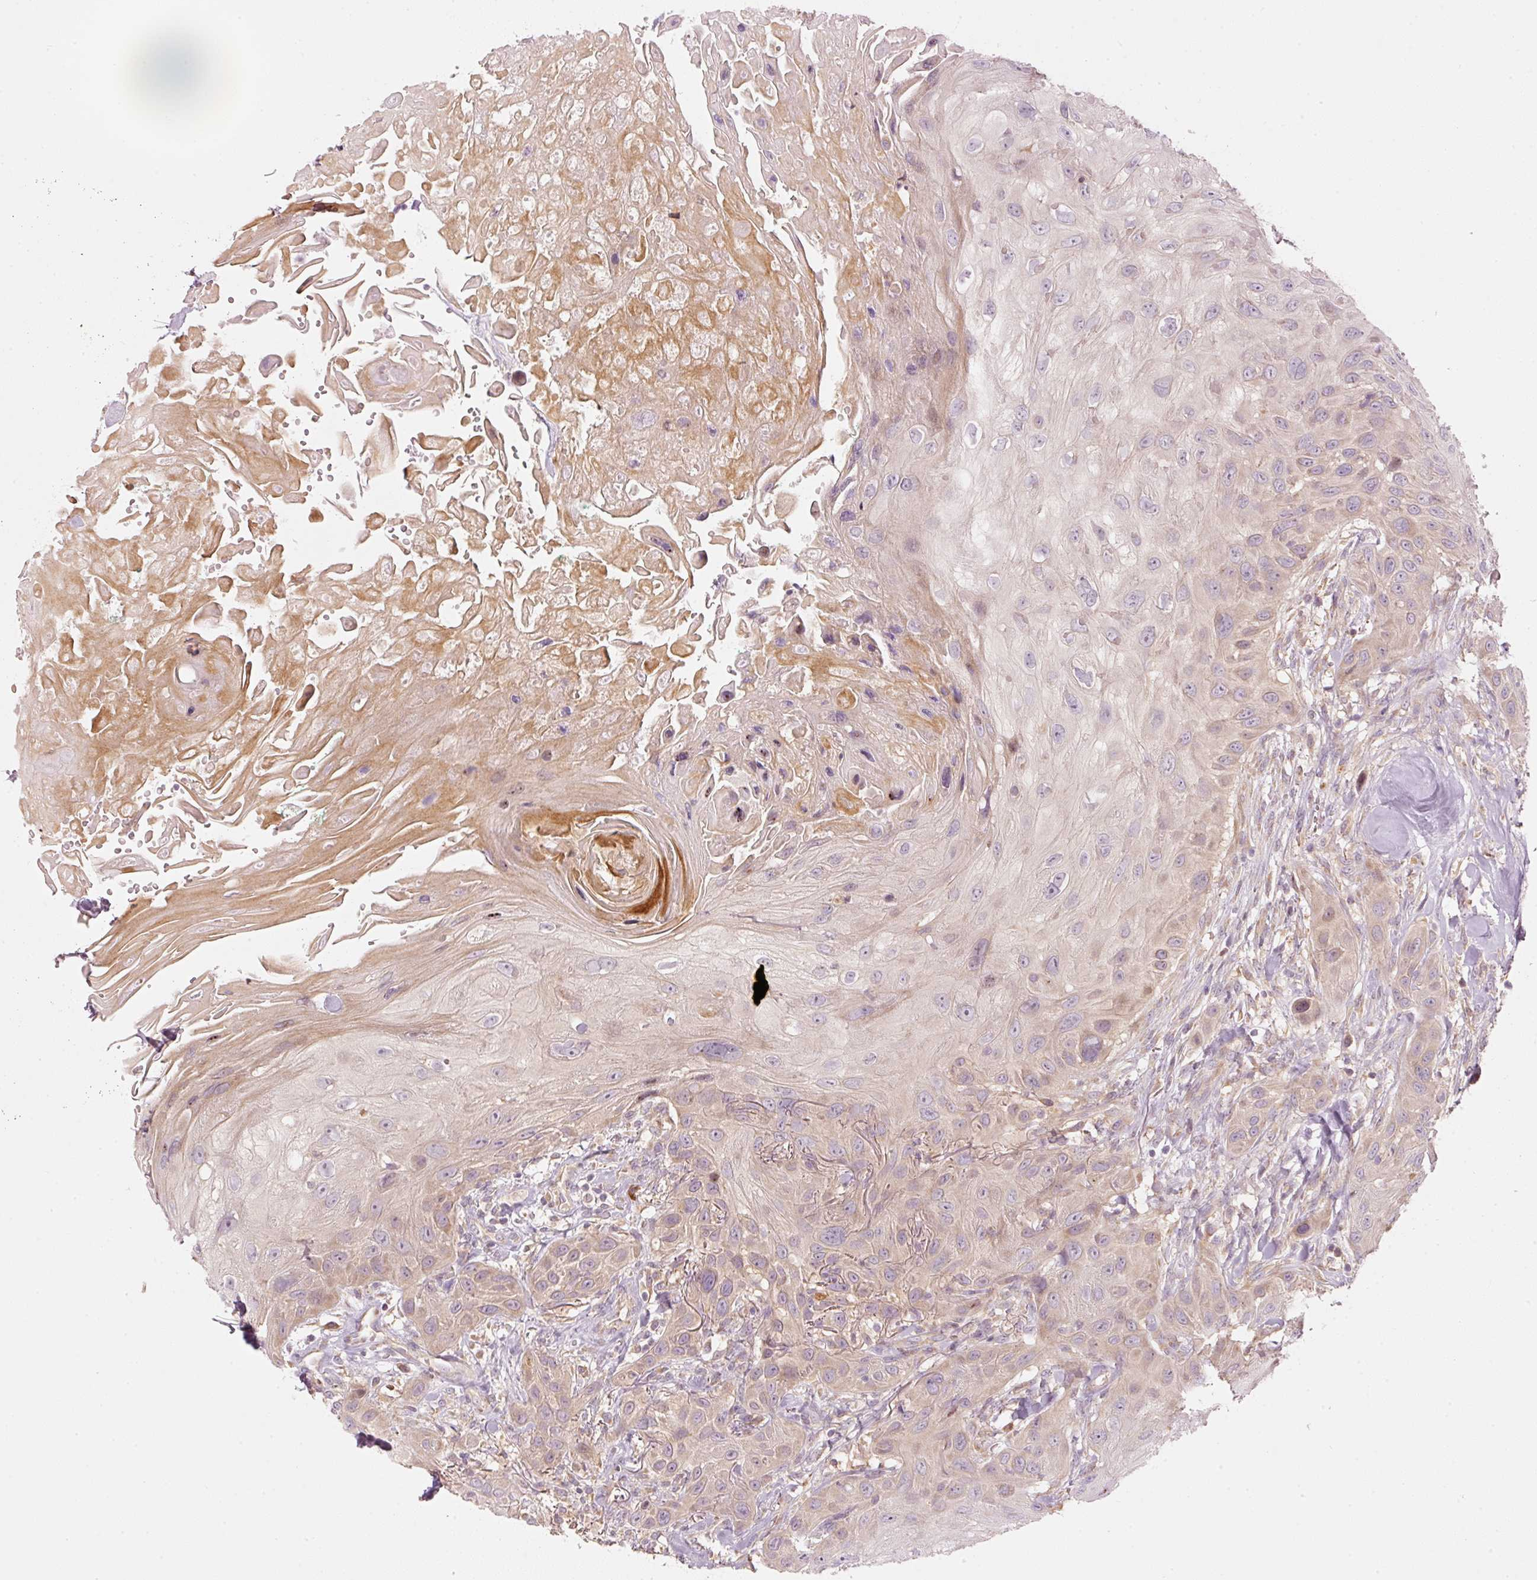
{"staining": {"intensity": "weak", "quantity": "25%-75%", "location": "cytoplasmic/membranous"}, "tissue": "head and neck cancer", "cell_type": "Tumor cells", "image_type": "cancer", "snomed": [{"axis": "morphology", "description": "Squamous cell carcinoma, NOS"}, {"axis": "topography", "description": "Head-Neck"}], "caption": "Weak cytoplasmic/membranous positivity for a protein is seen in about 25%-75% of tumor cells of head and neck cancer (squamous cell carcinoma) using immunohistochemistry (IHC).", "gene": "MAP10", "patient": {"sex": "male", "age": 81}}